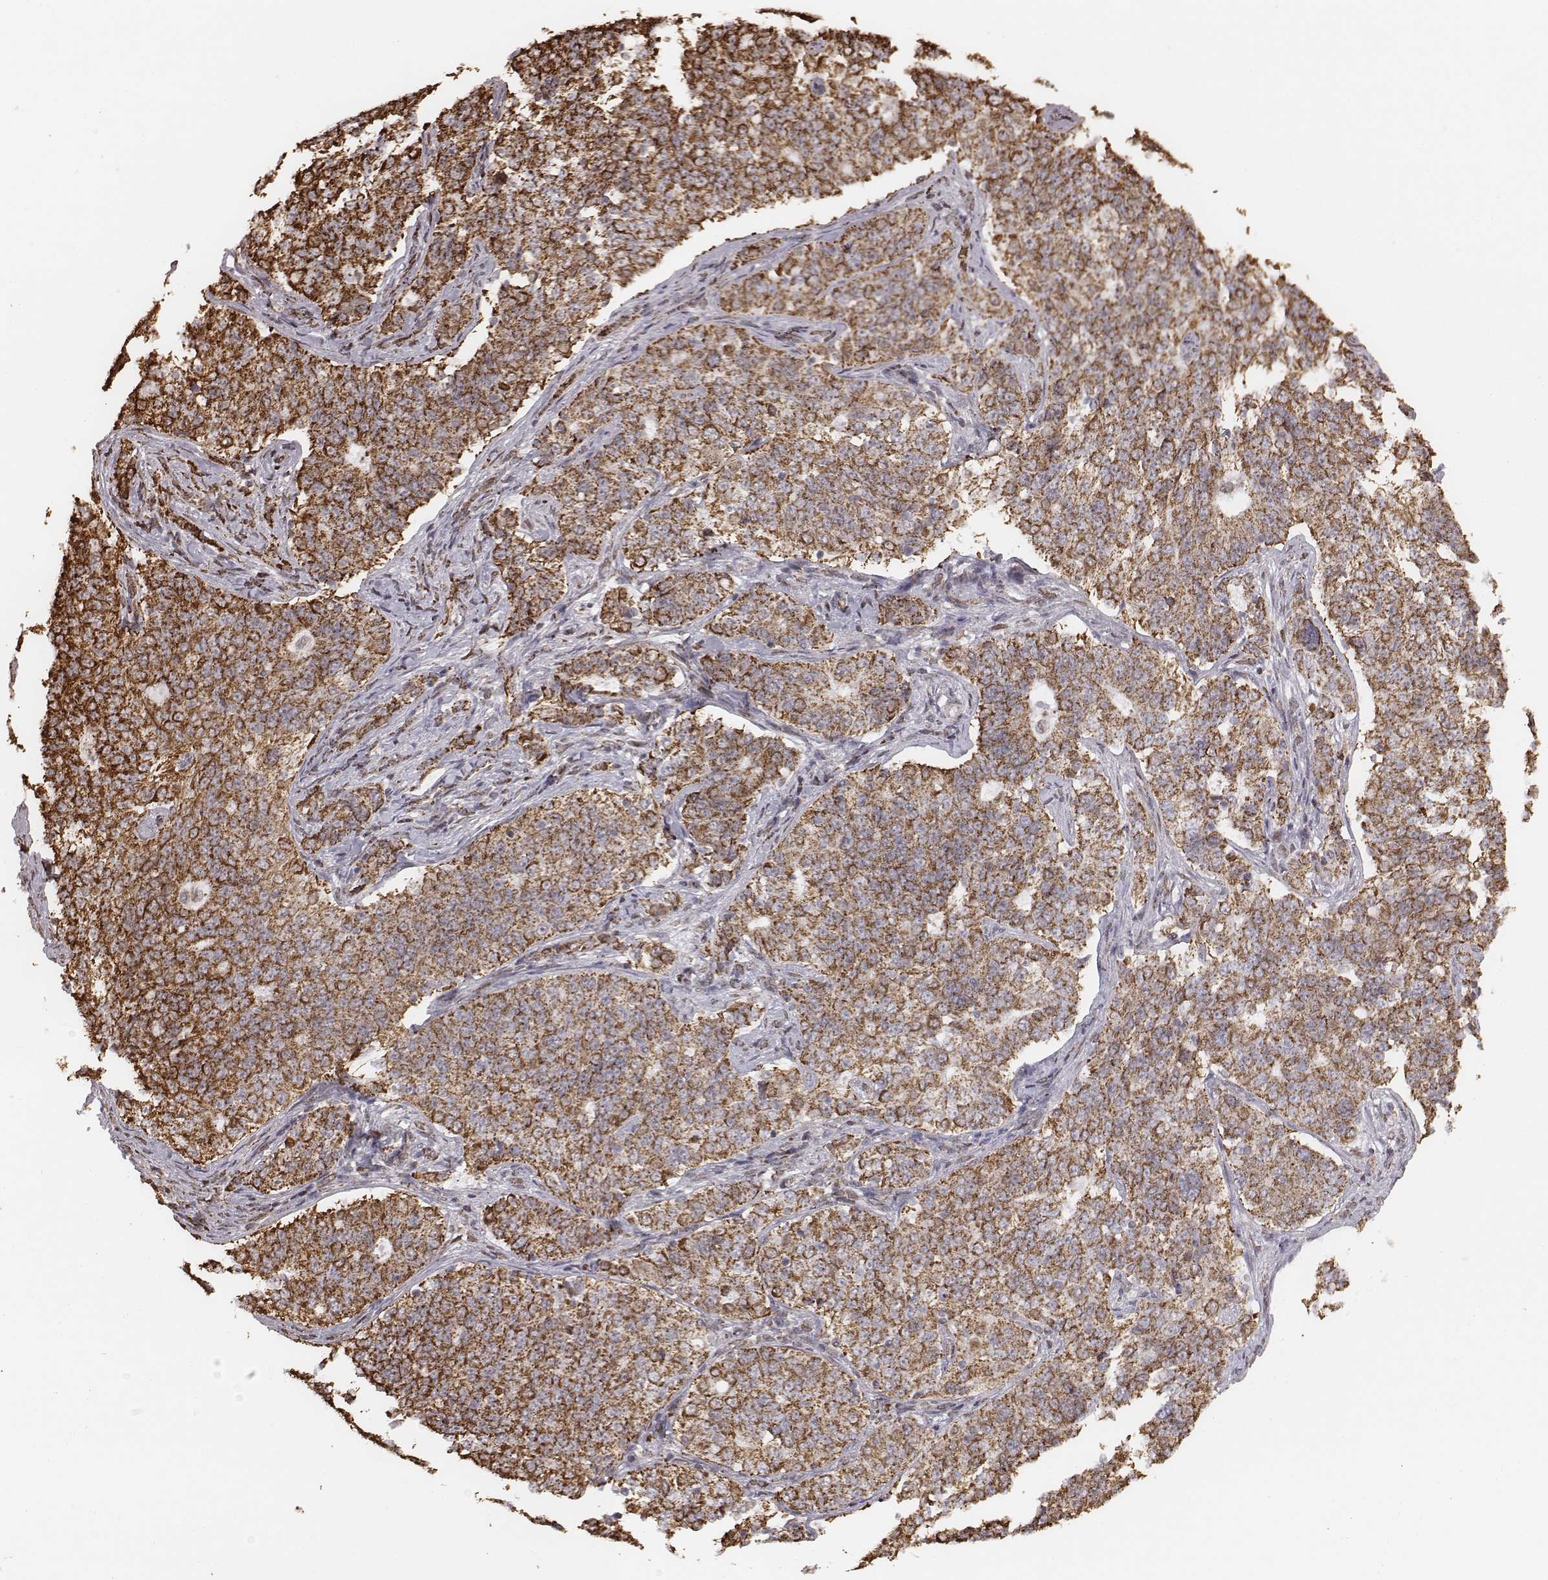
{"staining": {"intensity": "strong", "quantity": ">75%", "location": "cytoplasmic/membranous"}, "tissue": "endometrial cancer", "cell_type": "Tumor cells", "image_type": "cancer", "snomed": [{"axis": "morphology", "description": "Adenocarcinoma, NOS"}, {"axis": "topography", "description": "Endometrium"}], "caption": "A brown stain labels strong cytoplasmic/membranous expression of a protein in endometrial adenocarcinoma tumor cells.", "gene": "ACOT2", "patient": {"sex": "female", "age": 43}}